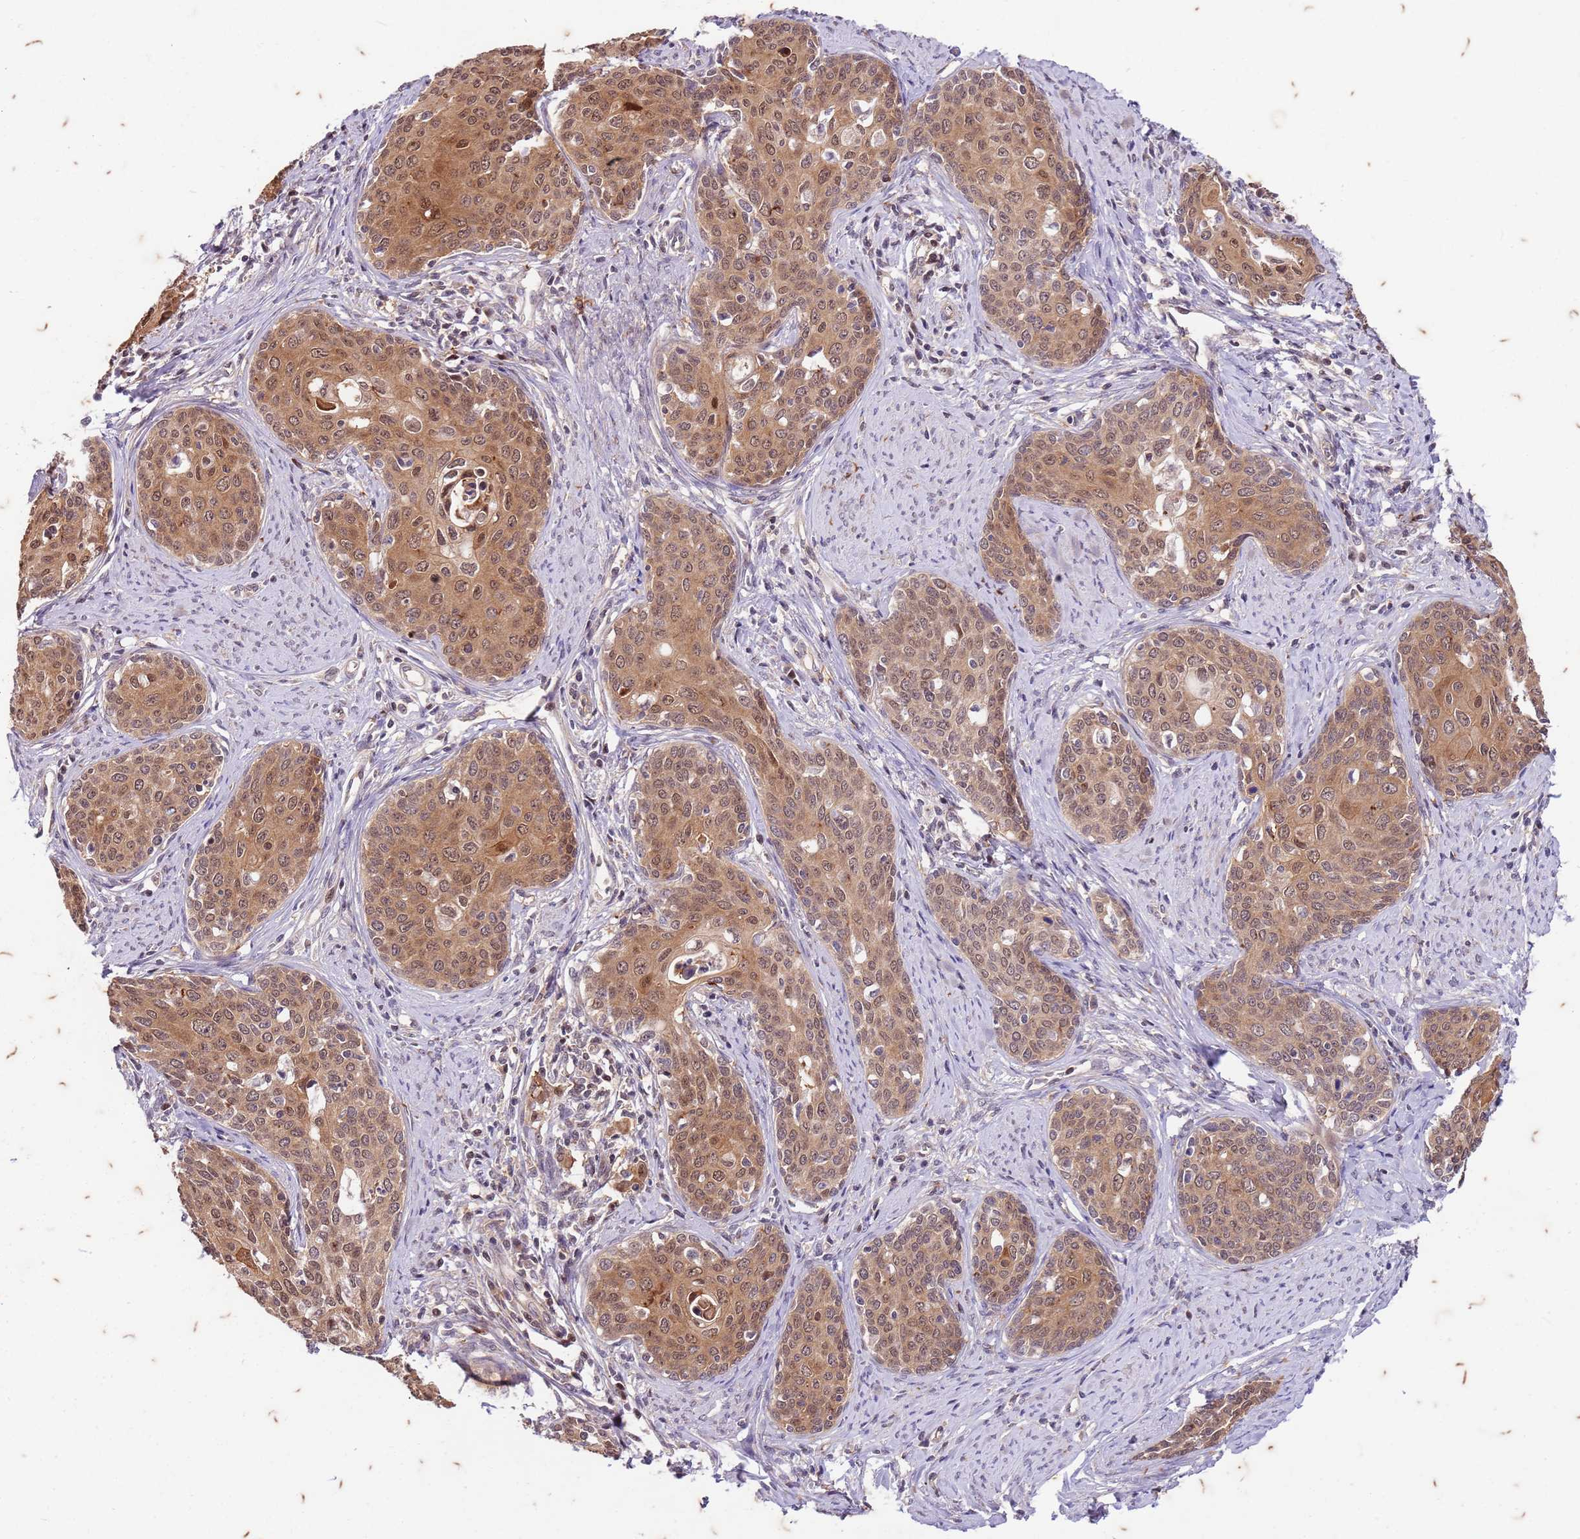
{"staining": {"intensity": "moderate", "quantity": ">75%", "location": "cytoplasmic/membranous,nuclear"}, "tissue": "cervical cancer", "cell_type": "Tumor cells", "image_type": "cancer", "snomed": [{"axis": "morphology", "description": "Squamous cell carcinoma, NOS"}, {"axis": "topography", "description": "Cervix"}], "caption": "DAB (3,3'-diaminobenzidine) immunohistochemical staining of cervical squamous cell carcinoma reveals moderate cytoplasmic/membranous and nuclear protein positivity in approximately >75% of tumor cells. (brown staining indicates protein expression, while blue staining denotes nuclei).", "gene": "RAPGEF3", "patient": {"sex": "female", "age": 52}}